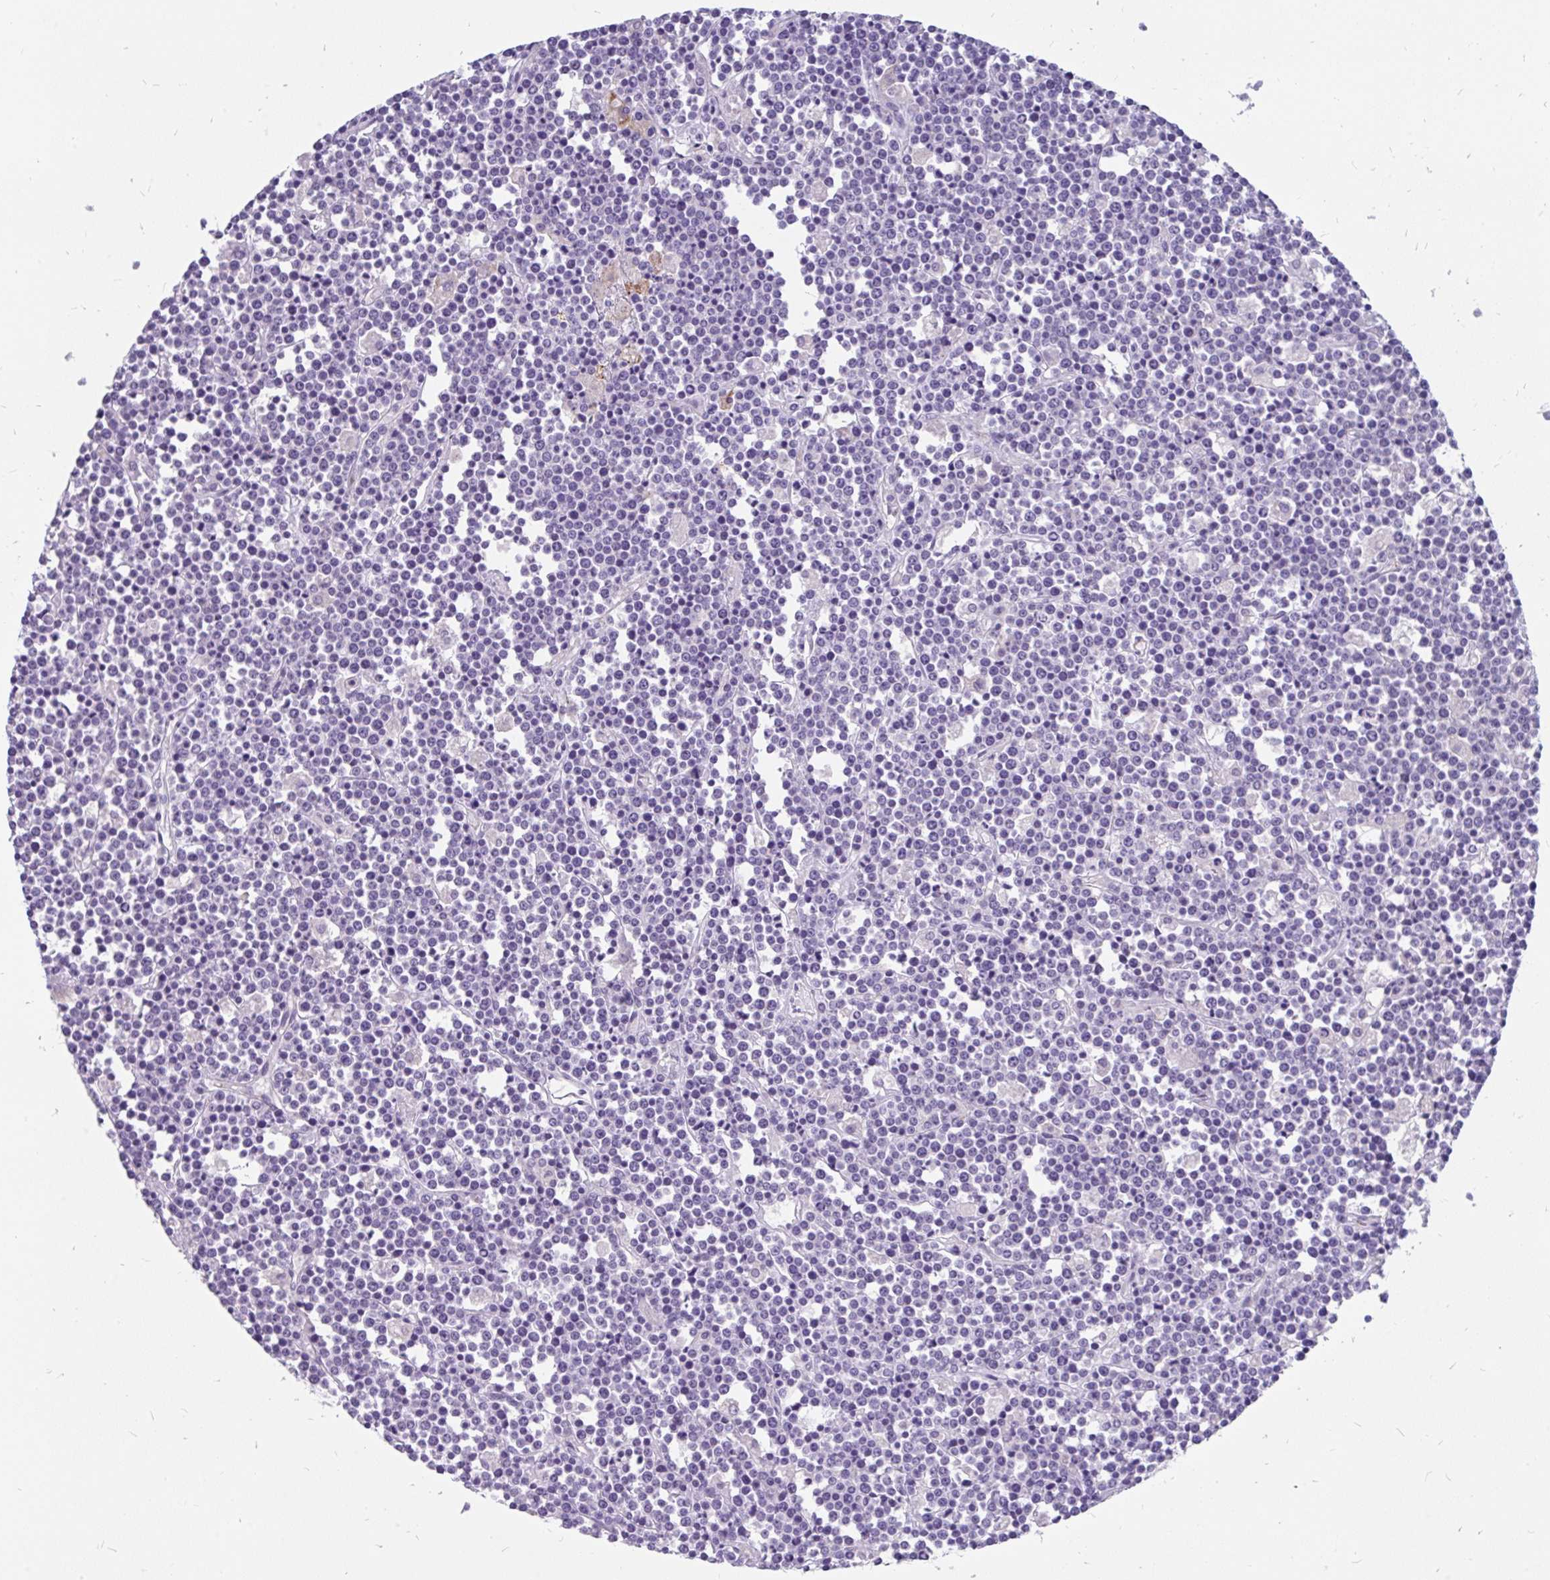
{"staining": {"intensity": "negative", "quantity": "none", "location": "none"}, "tissue": "lymphoma", "cell_type": "Tumor cells", "image_type": "cancer", "snomed": [{"axis": "morphology", "description": "Malignant lymphoma, non-Hodgkin's type, High grade"}, {"axis": "topography", "description": "Ovary"}], "caption": "Photomicrograph shows no protein positivity in tumor cells of malignant lymphoma, non-Hodgkin's type (high-grade) tissue.", "gene": "INTS5", "patient": {"sex": "female", "age": 56}}